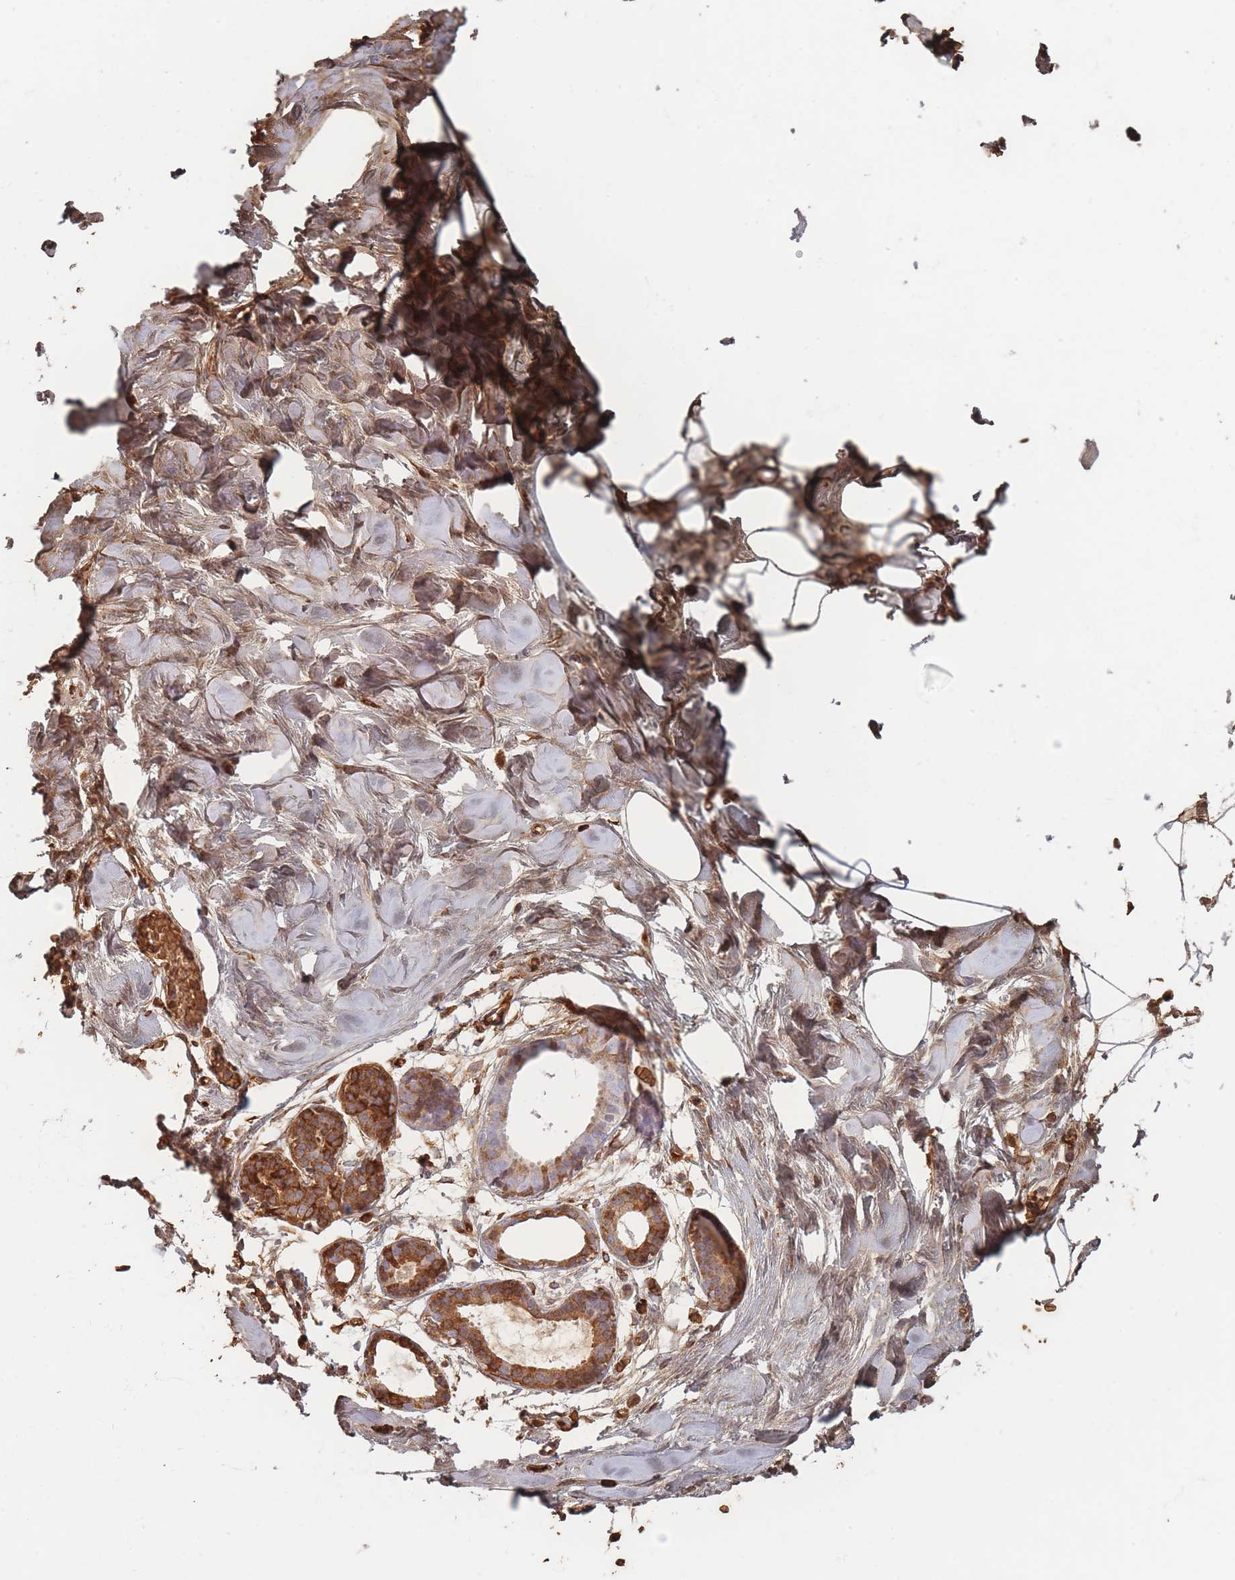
{"staining": {"intensity": "negative", "quantity": "none", "location": "none"}, "tissue": "breast", "cell_type": "Adipocytes", "image_type": "normal", "snomed": [{"axis": "morphology", "description": "Normal tissue, NOS"}, {"axis": "topography", "description": "Breast"}], "caption": "Protein analysis of normal breast shows no significant expression in adipocytes. (DAB (3,3'-diaminobenzidine) IHC, high magnification).", "gene": "SLC2A6", "patient": {"sex": "female", "age": 27}}